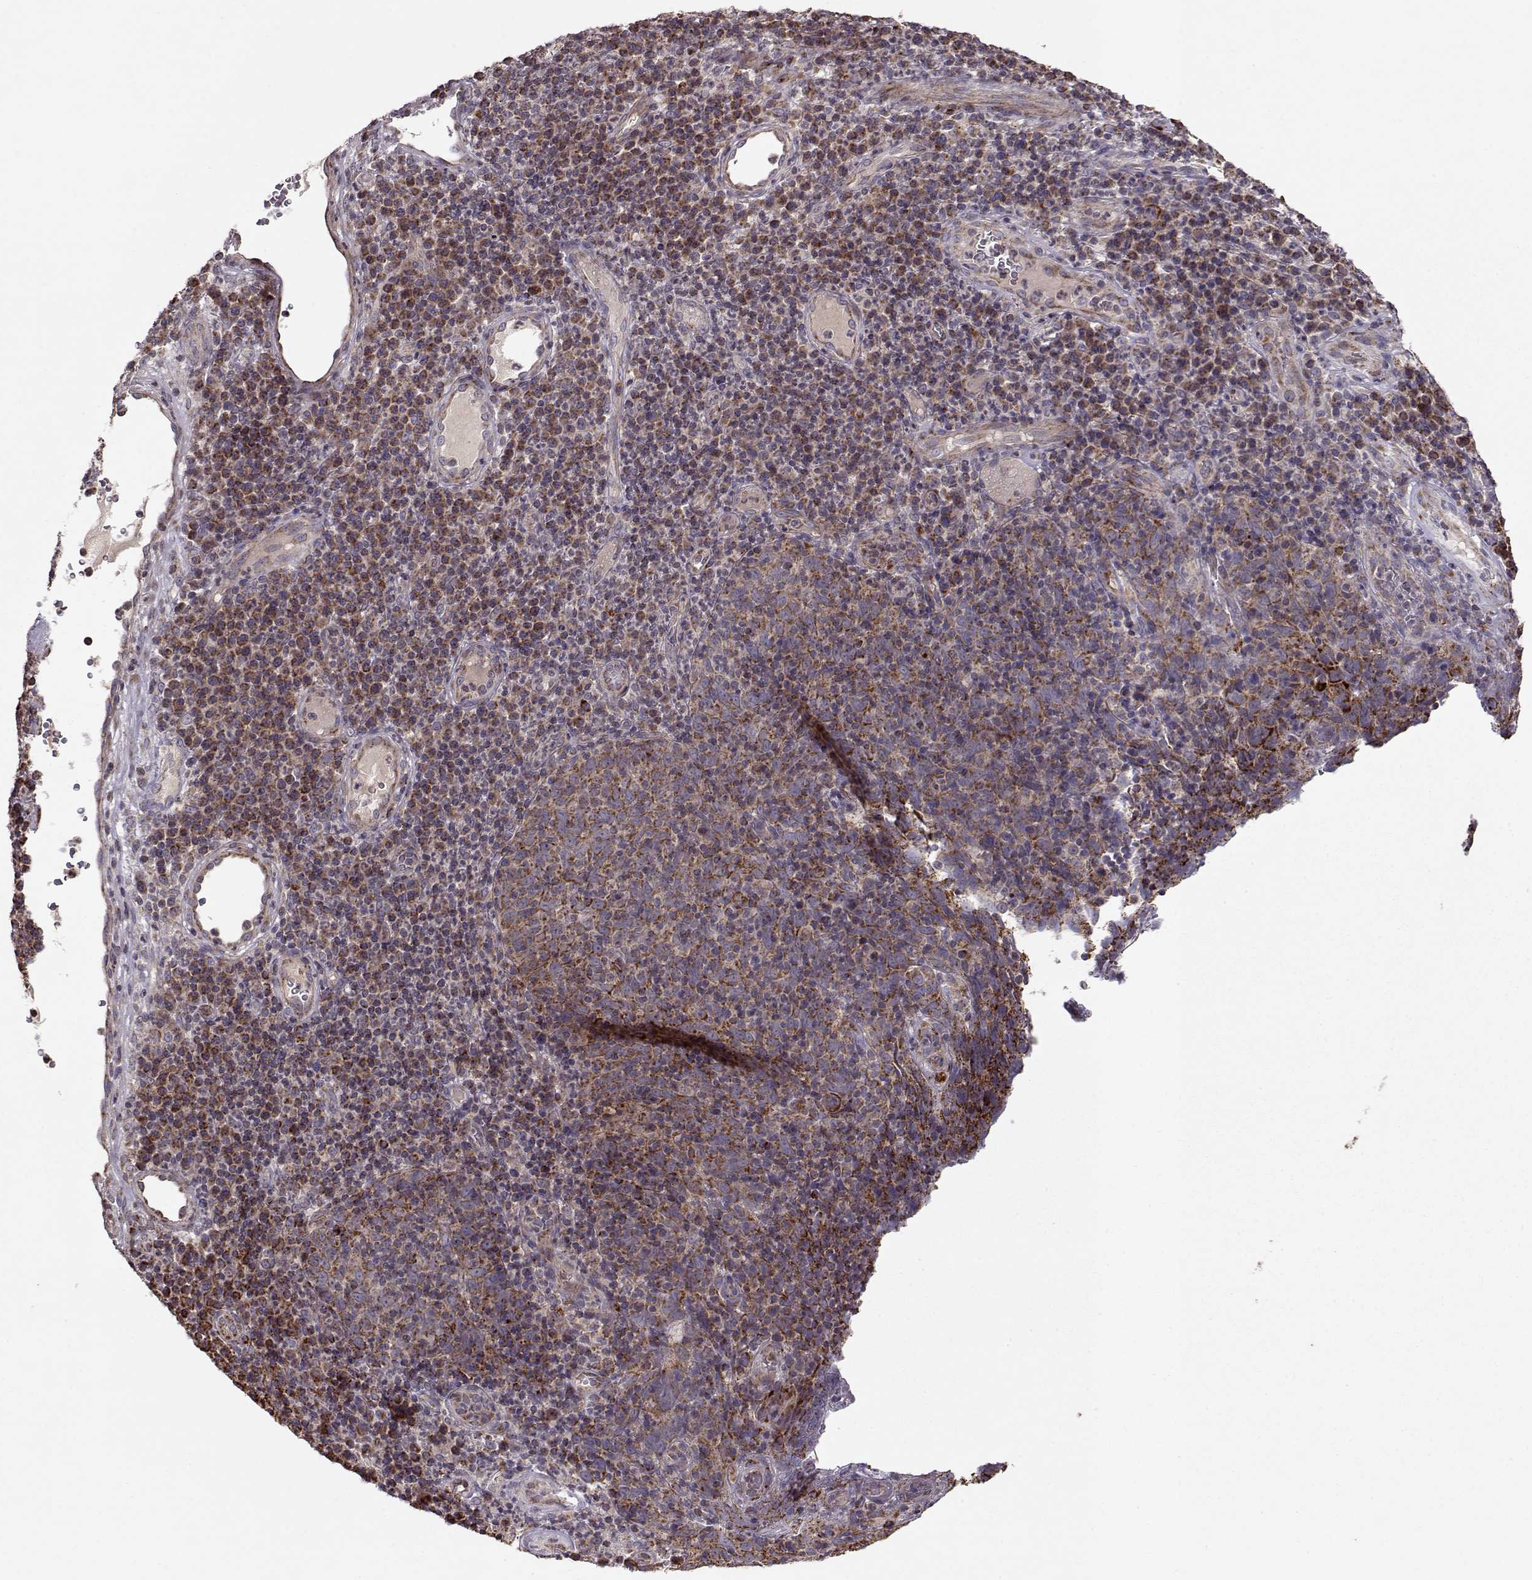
{"staining": {"intensity": "strong", "quantity": ">75%", "location": "cytoplasmic/membranous"}, "tissue": "skin cancer", "cell_type": "Tumor cells", "image_type": "cancer", "snomed": [{"axis": "morphology", "description": "Squamous cell carcinoma, NOS"}, {"axis": "topography", "description": "Skin"}, {"axis": "topography", "description": "Anal"}], "caption": "Skin squamous cell carcinoma tissue exhibits strong cytoplasmic/membranous positivity in about >75% of tumor cells, visualized by immunohistochemistry. (Brightfield microscopy of DAB IHC at high magnification).", "gene": "CMTM3", "patient": {"sex": "female", "age": 51}}